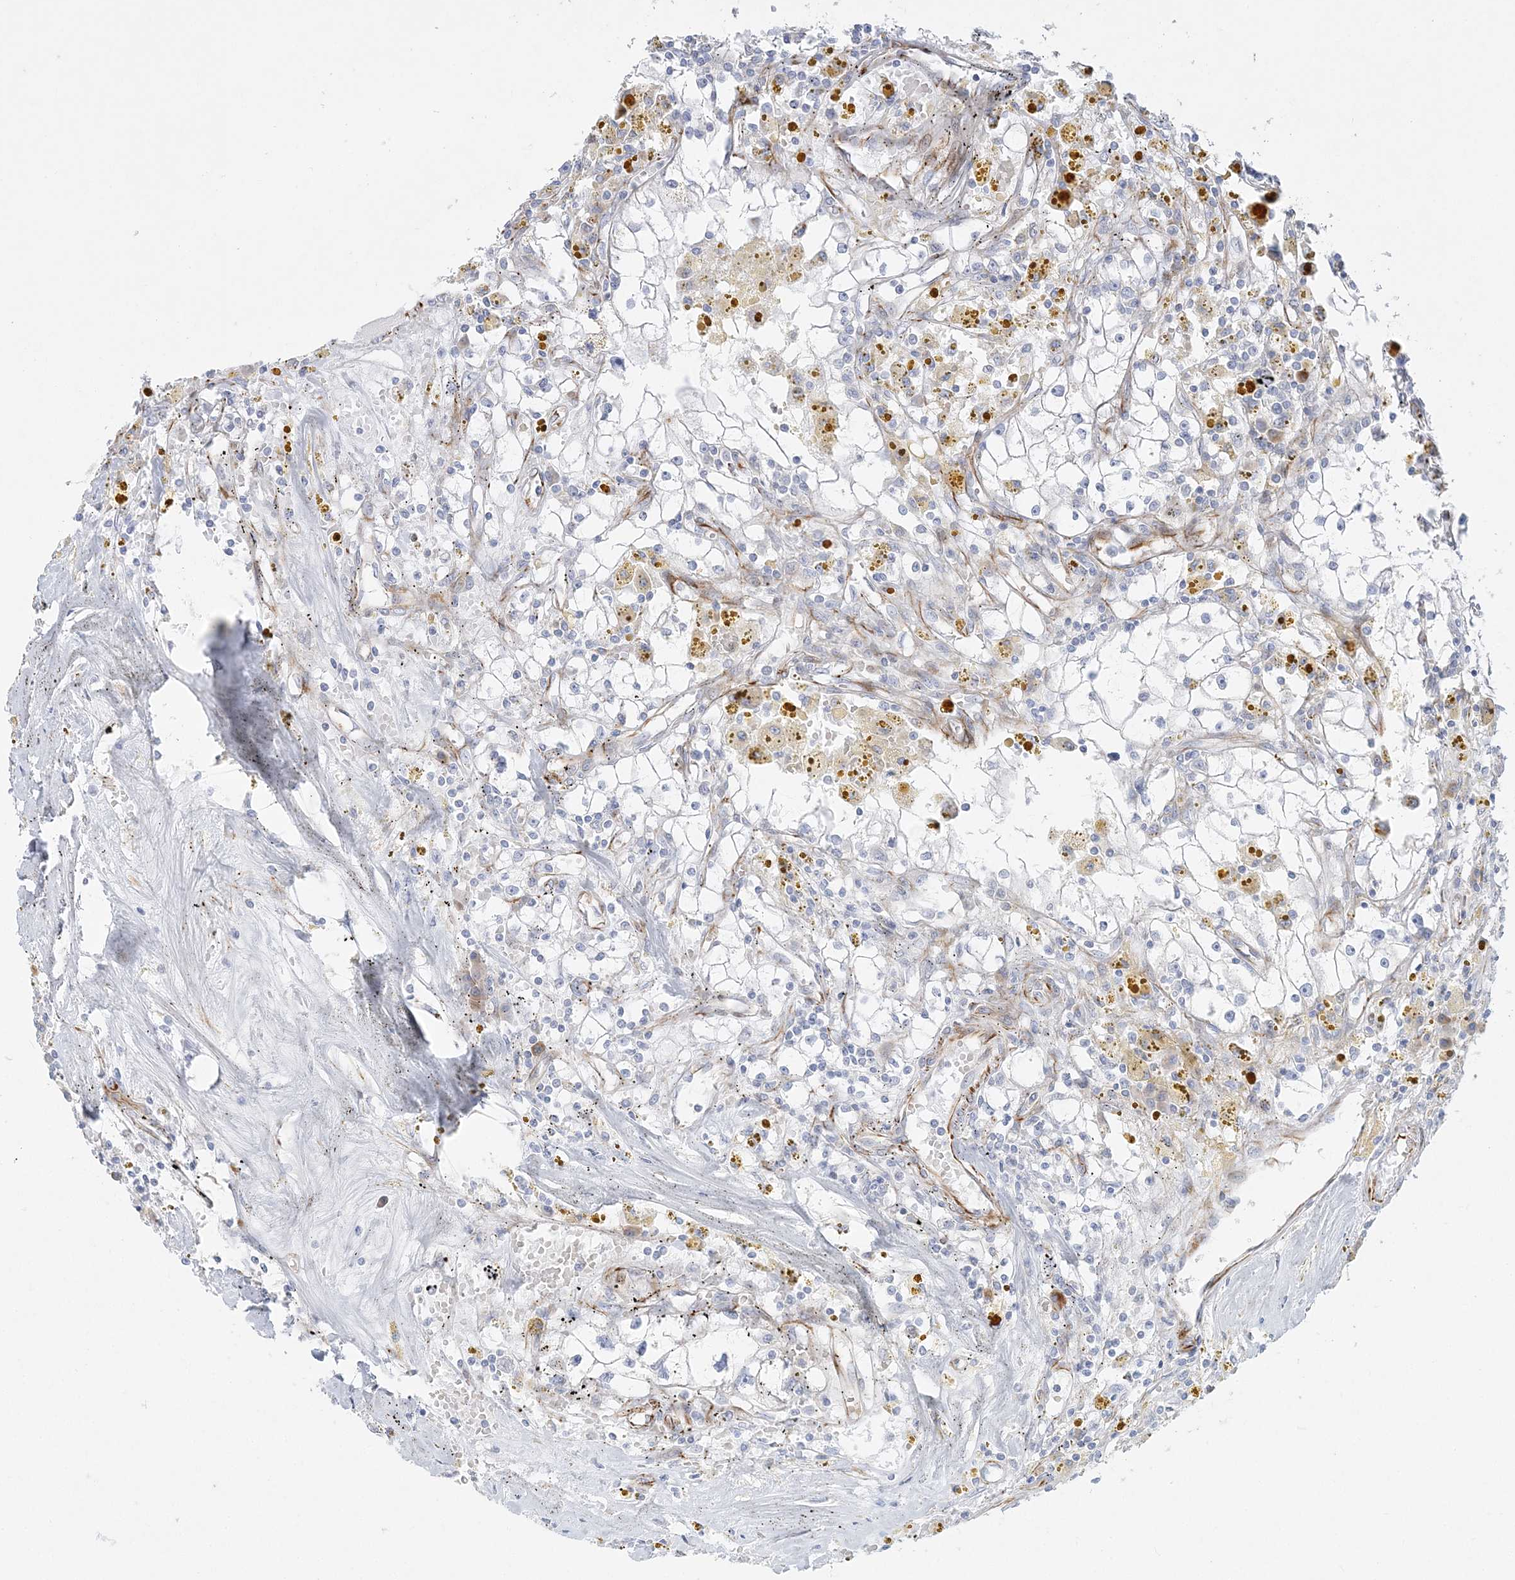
{"staining": {"intensity": "negative", "quantity": "none", "location": "none"}, "tissue": "renal cancer", "cell_type": "Tumor cells", "image_type": "cancer", "snomed": [{"axis": "morphology", "description": "Adenocarcinoma, NOS"}, {"axis": "topography", "description": "Kidney"}], "caption": "This is a image of immunohistochemistry staining of renal cancer (adenocarcinoma), which shows no expression in tumor cells.", "gene": "PPIL6", "patient": {"sex": "male", "age": 56}}